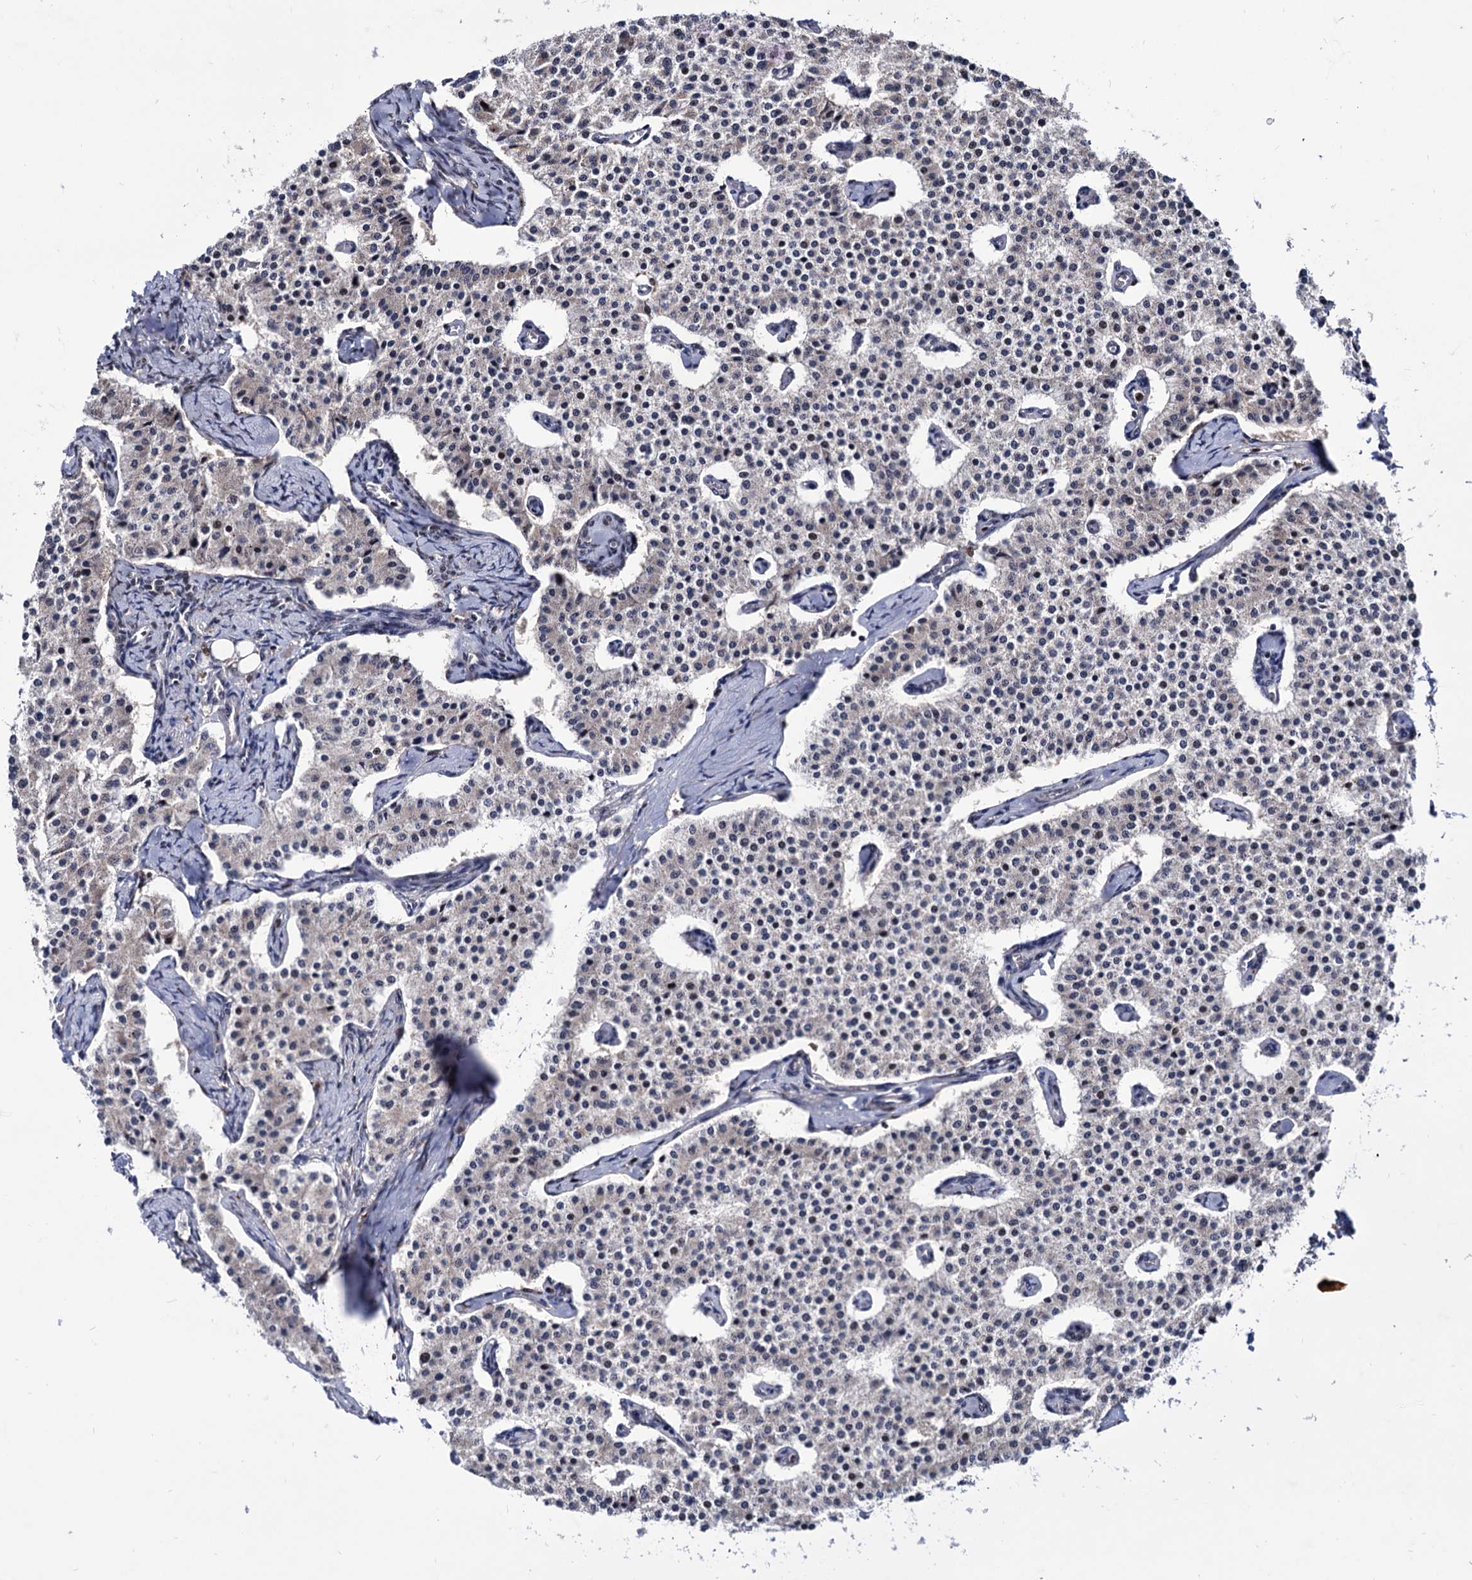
{"staining": {"intensity": "negative", "quantity": "none", "location": "none"}, "tissue": "carcinoid", "cell_type": "Tumor cells", "image_type": "cancer", "snomed": [{"axis": "morphology", "description": "Carcinoid, malignant, NOS"}, {"axis": "topography", "description": "Colon"}], "caption": "A high-resolution image shows immunohistochemistry staining of carcinoid, which displays no significant staining in tumor cells. (DAB IHC visualized using brightfield microscopy, high magnification).", "gene": "RNASEH2B", "patient": {"sex": "female", "age": 52}}